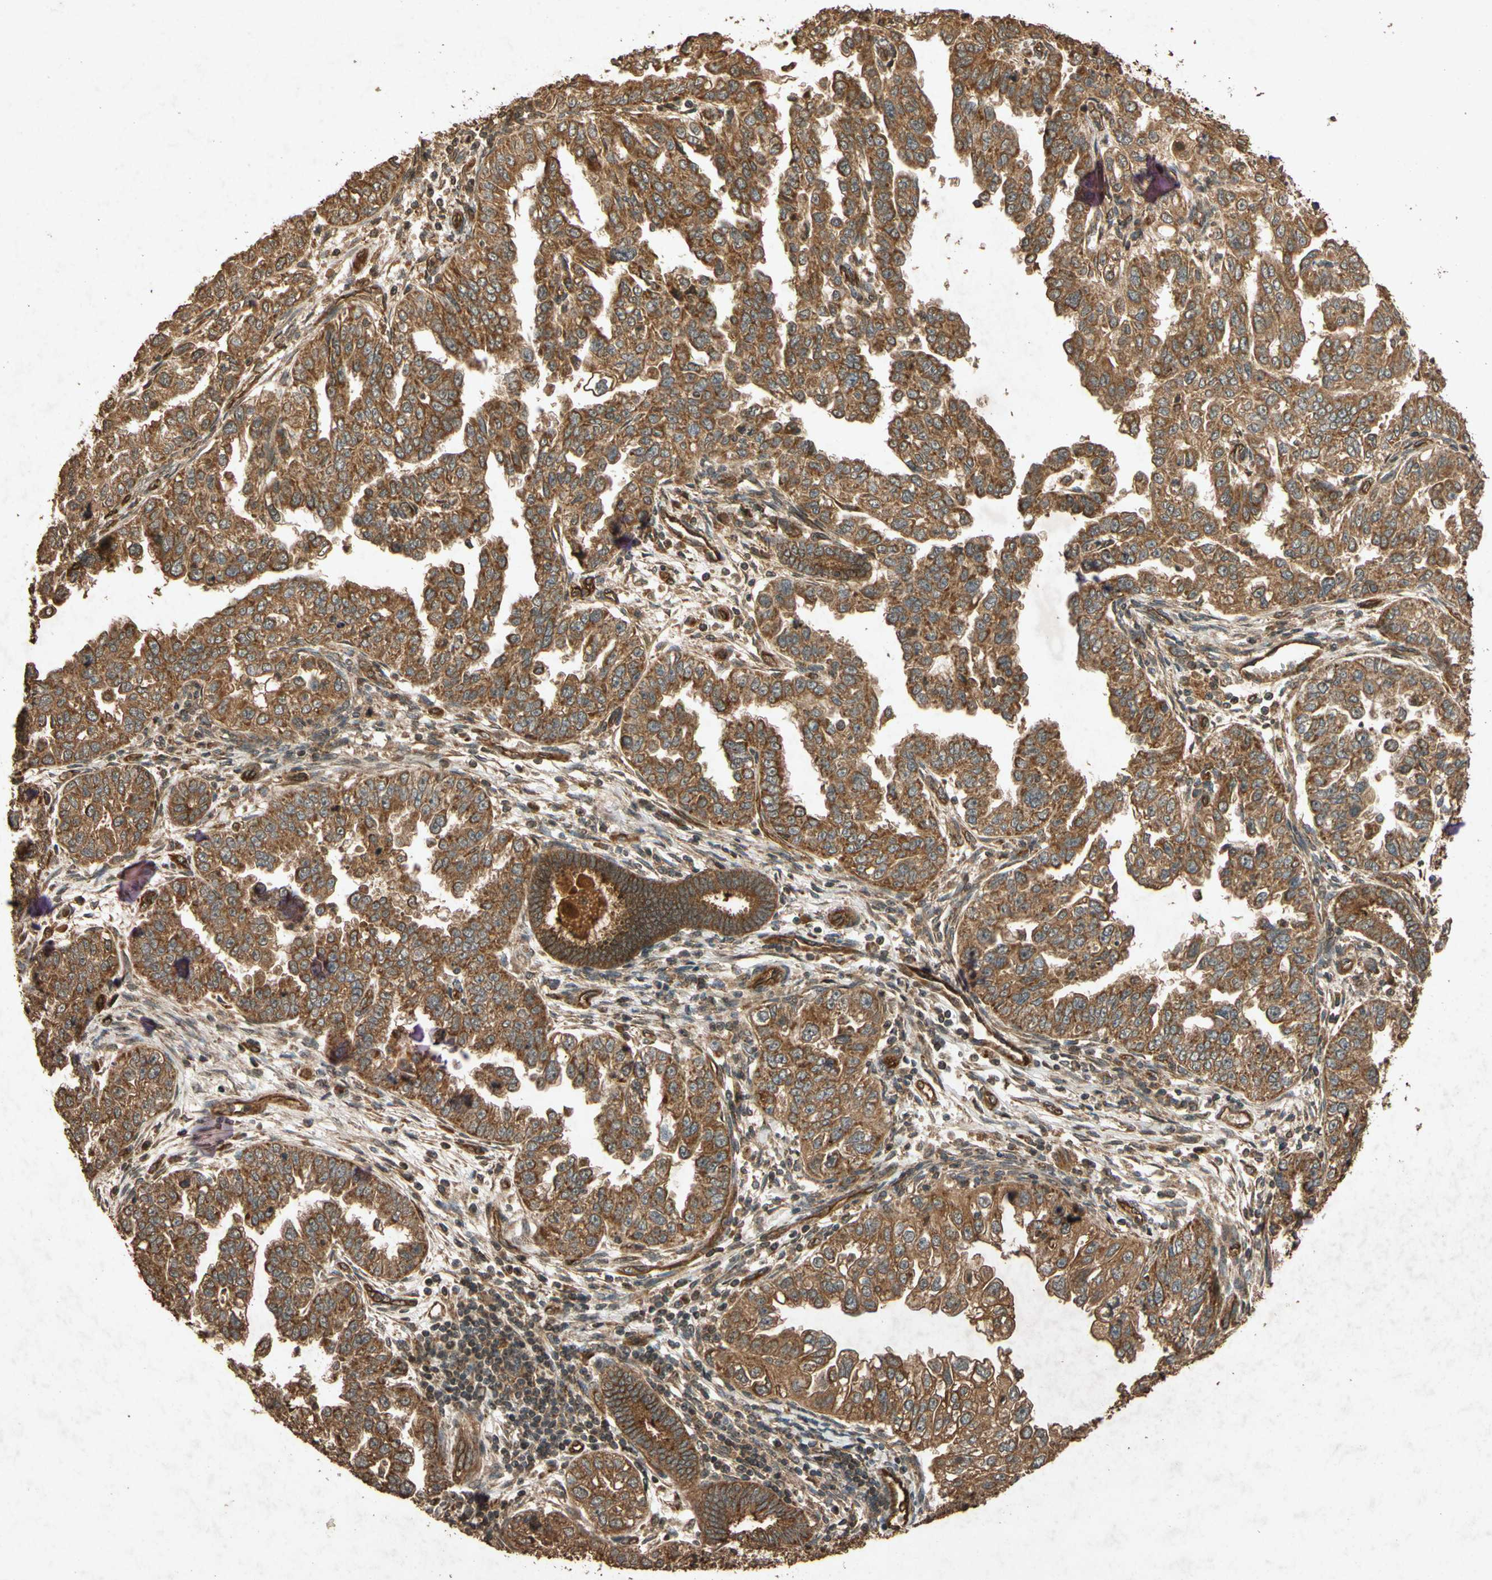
{"staining": {"intensity": "strong", "quantity": ">75%", "location": "cytoplasmic/membranous"}, "tissue": "endometrial cancer", "cell_type": "Tumor cells", "image_type": "cancer", "snomed": [{"axis": "morphology", "description": "Adenocarcinoma, NOS"}, {"axis": "topography", "description": "Endometrium"}], "caption": "Strong cytoplasmic/membranous staining for a protein is identified in approximately >75% of tumor cells of endometrial adenocarcinoma using immunohistochemistry.", "gene": "TXN2", "patient": {"sex": "female", "age": 85}}